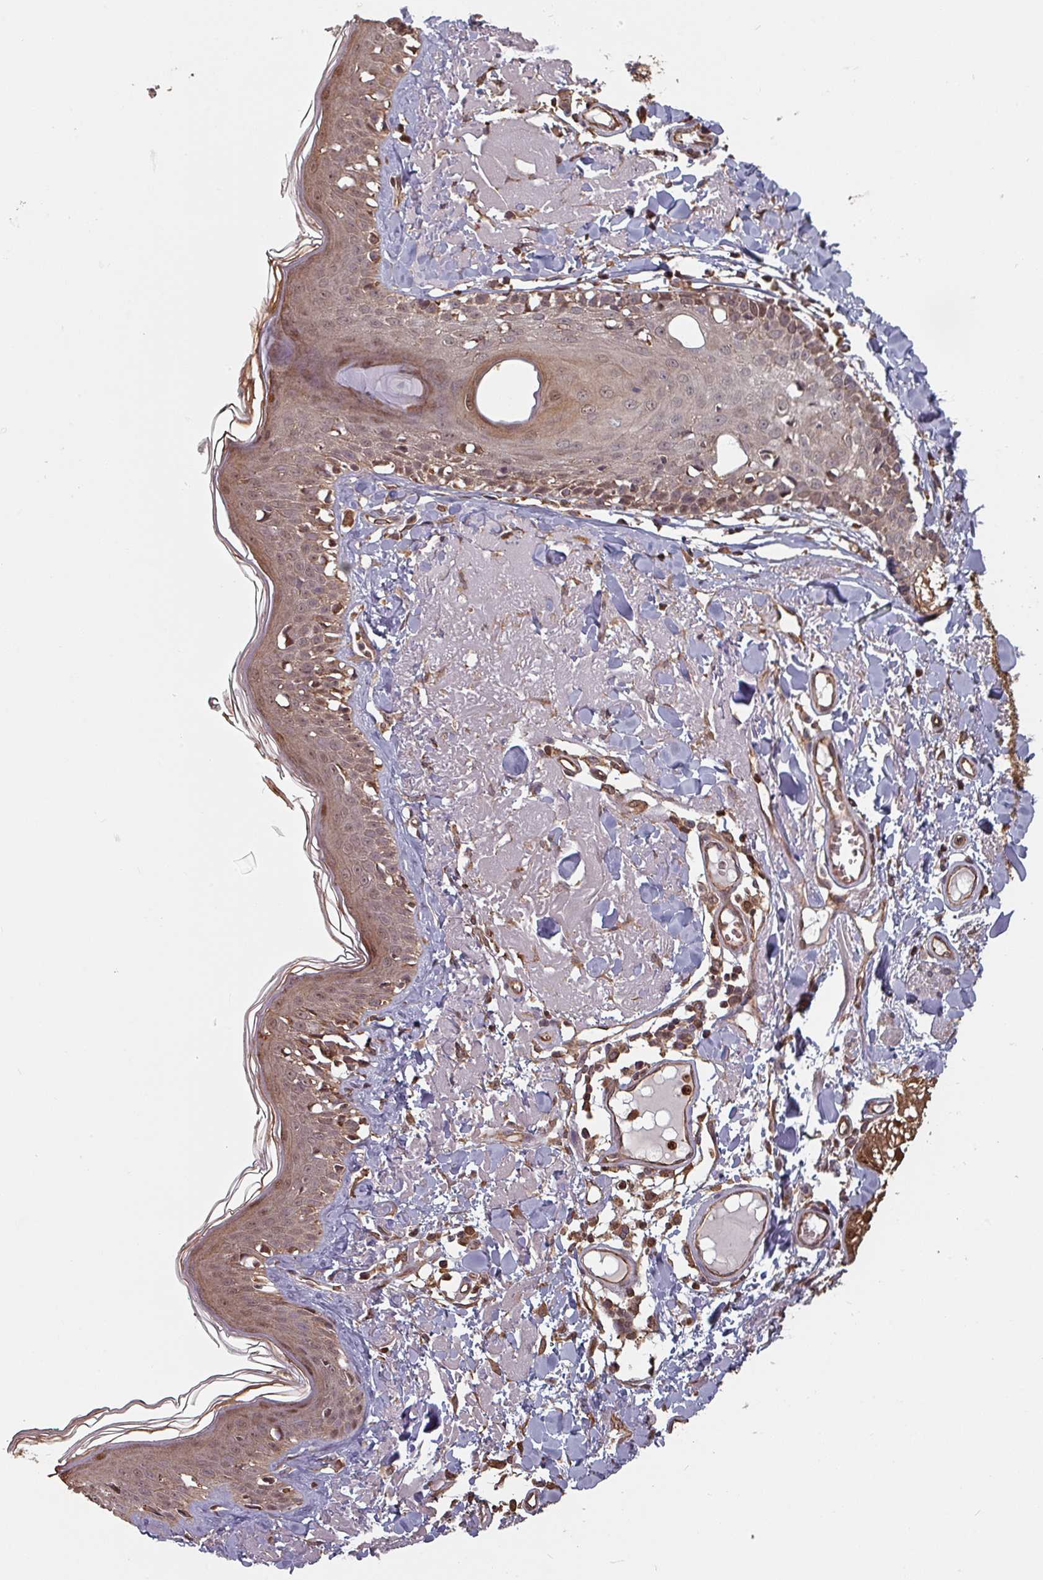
{"staining": {"intensity": "moderate", "quantity": ">75%", "location": "cytoplasmic/membranous,nuclear"}, "tissue": "skin", "cell_type": "Fibroblasts", "image_type": "normal", "snomed": [{"axis": "morphology", "description": "Normal tissue, NOS"}, {"axis": "morphology", "description": "Malignant melanoma, NOS"}, {"axis": "topography", "description": "Skin"}], "caption": "Fibroblasts reveal medium levels of moderate cytoplasmic/membranous,nuclear expression in approximately >75% of cells in benign skin. The protein of interest is shown in brown color, while the nuclei are stained blue.", "gene": "EID1", "patient": {"sex": "male", "age": 80}}